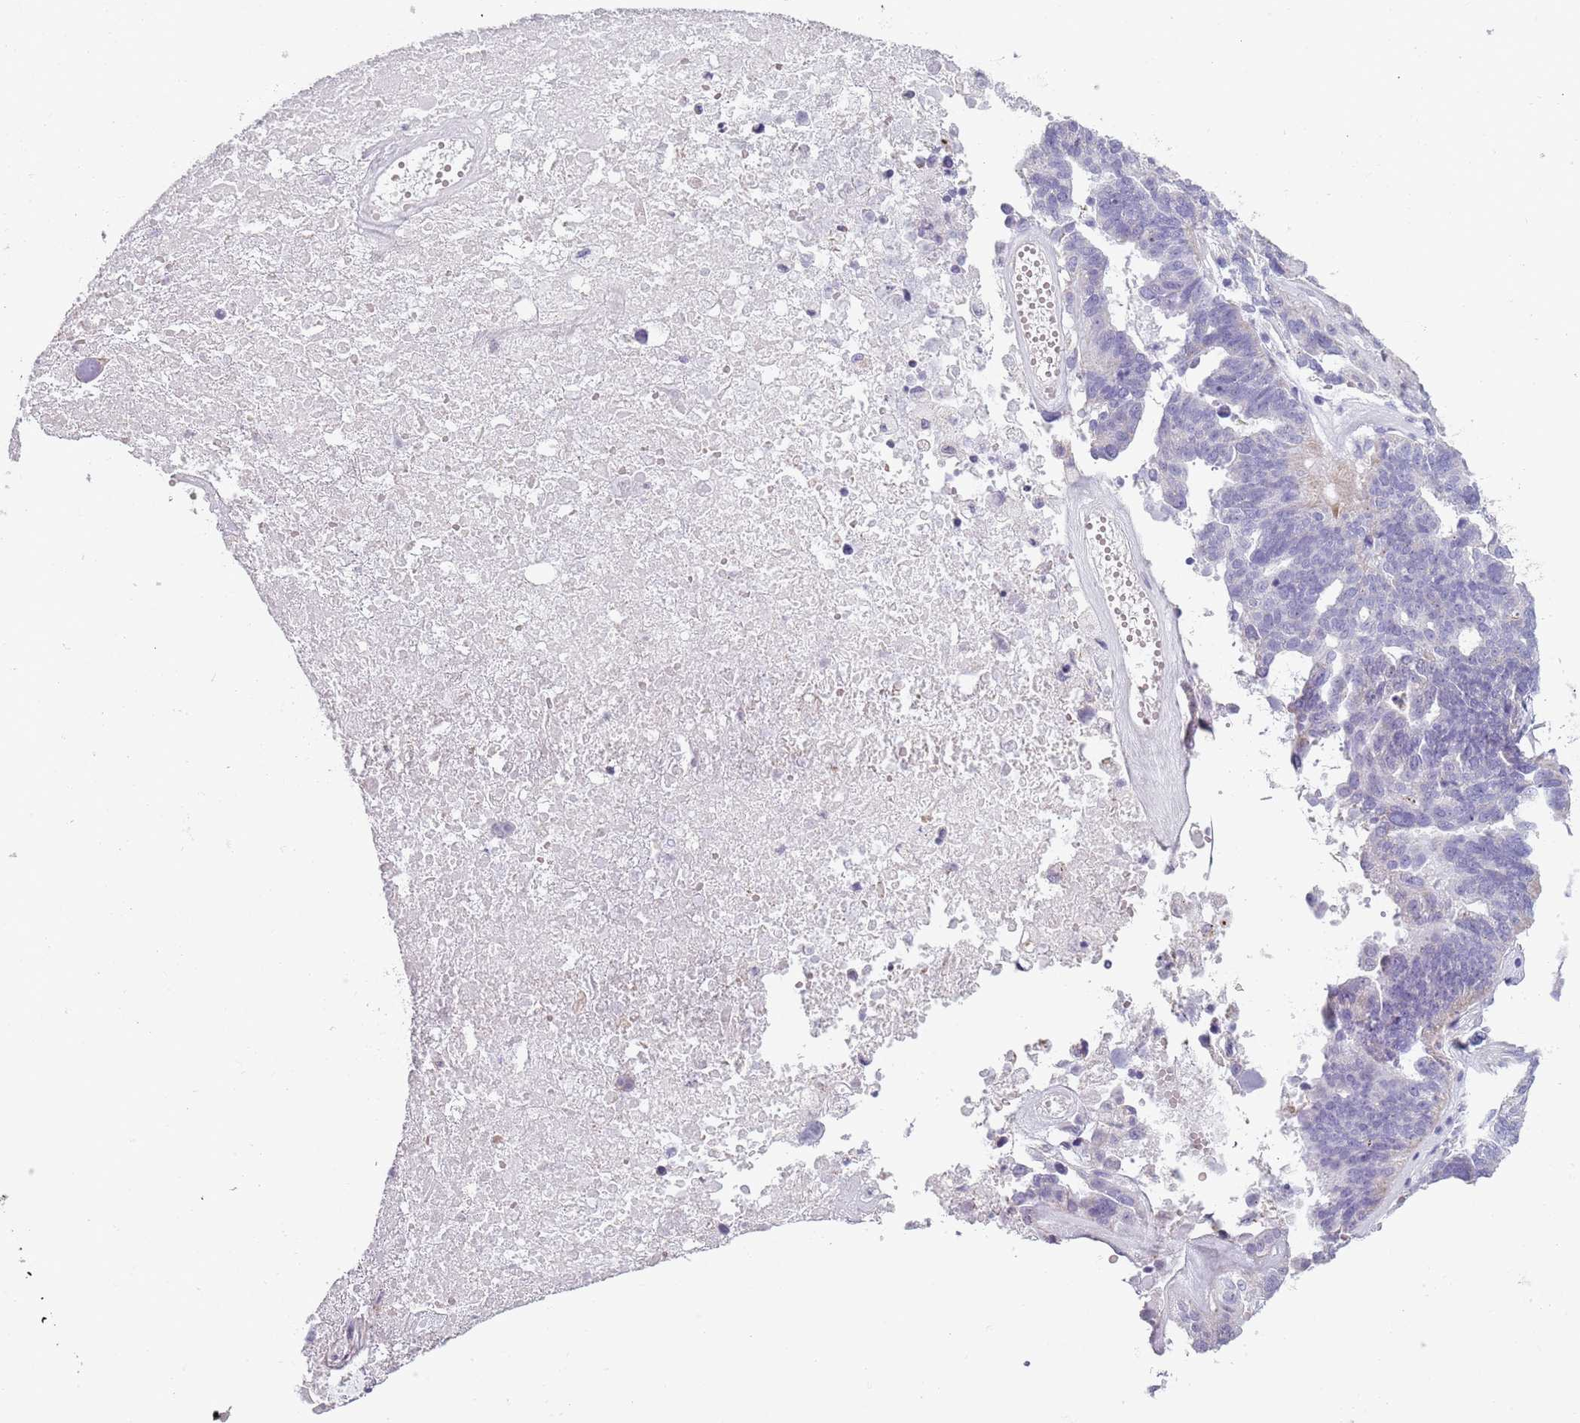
{"staining": {"intensity": "negative", "quantity": "none", "location": "none"}, "tissue": "ovarian cancer", "cell_type": "Tumor cells", "image_type": "cancer", "snomed": [{"axis": "morphology", "description": "Cystadenocarcinoma, serous, NOS"}, {"axis": "topography", "description": "Ovary"}], "caption": "Ovarian cancer (serous cystadenocarcinoma) was stained to show a protein in brown. There is no significant positivity in tumor cells. Nuclei are stained in blue.", "gene": "MEGF8", "patient": {"sex": "female", "age": 59}}